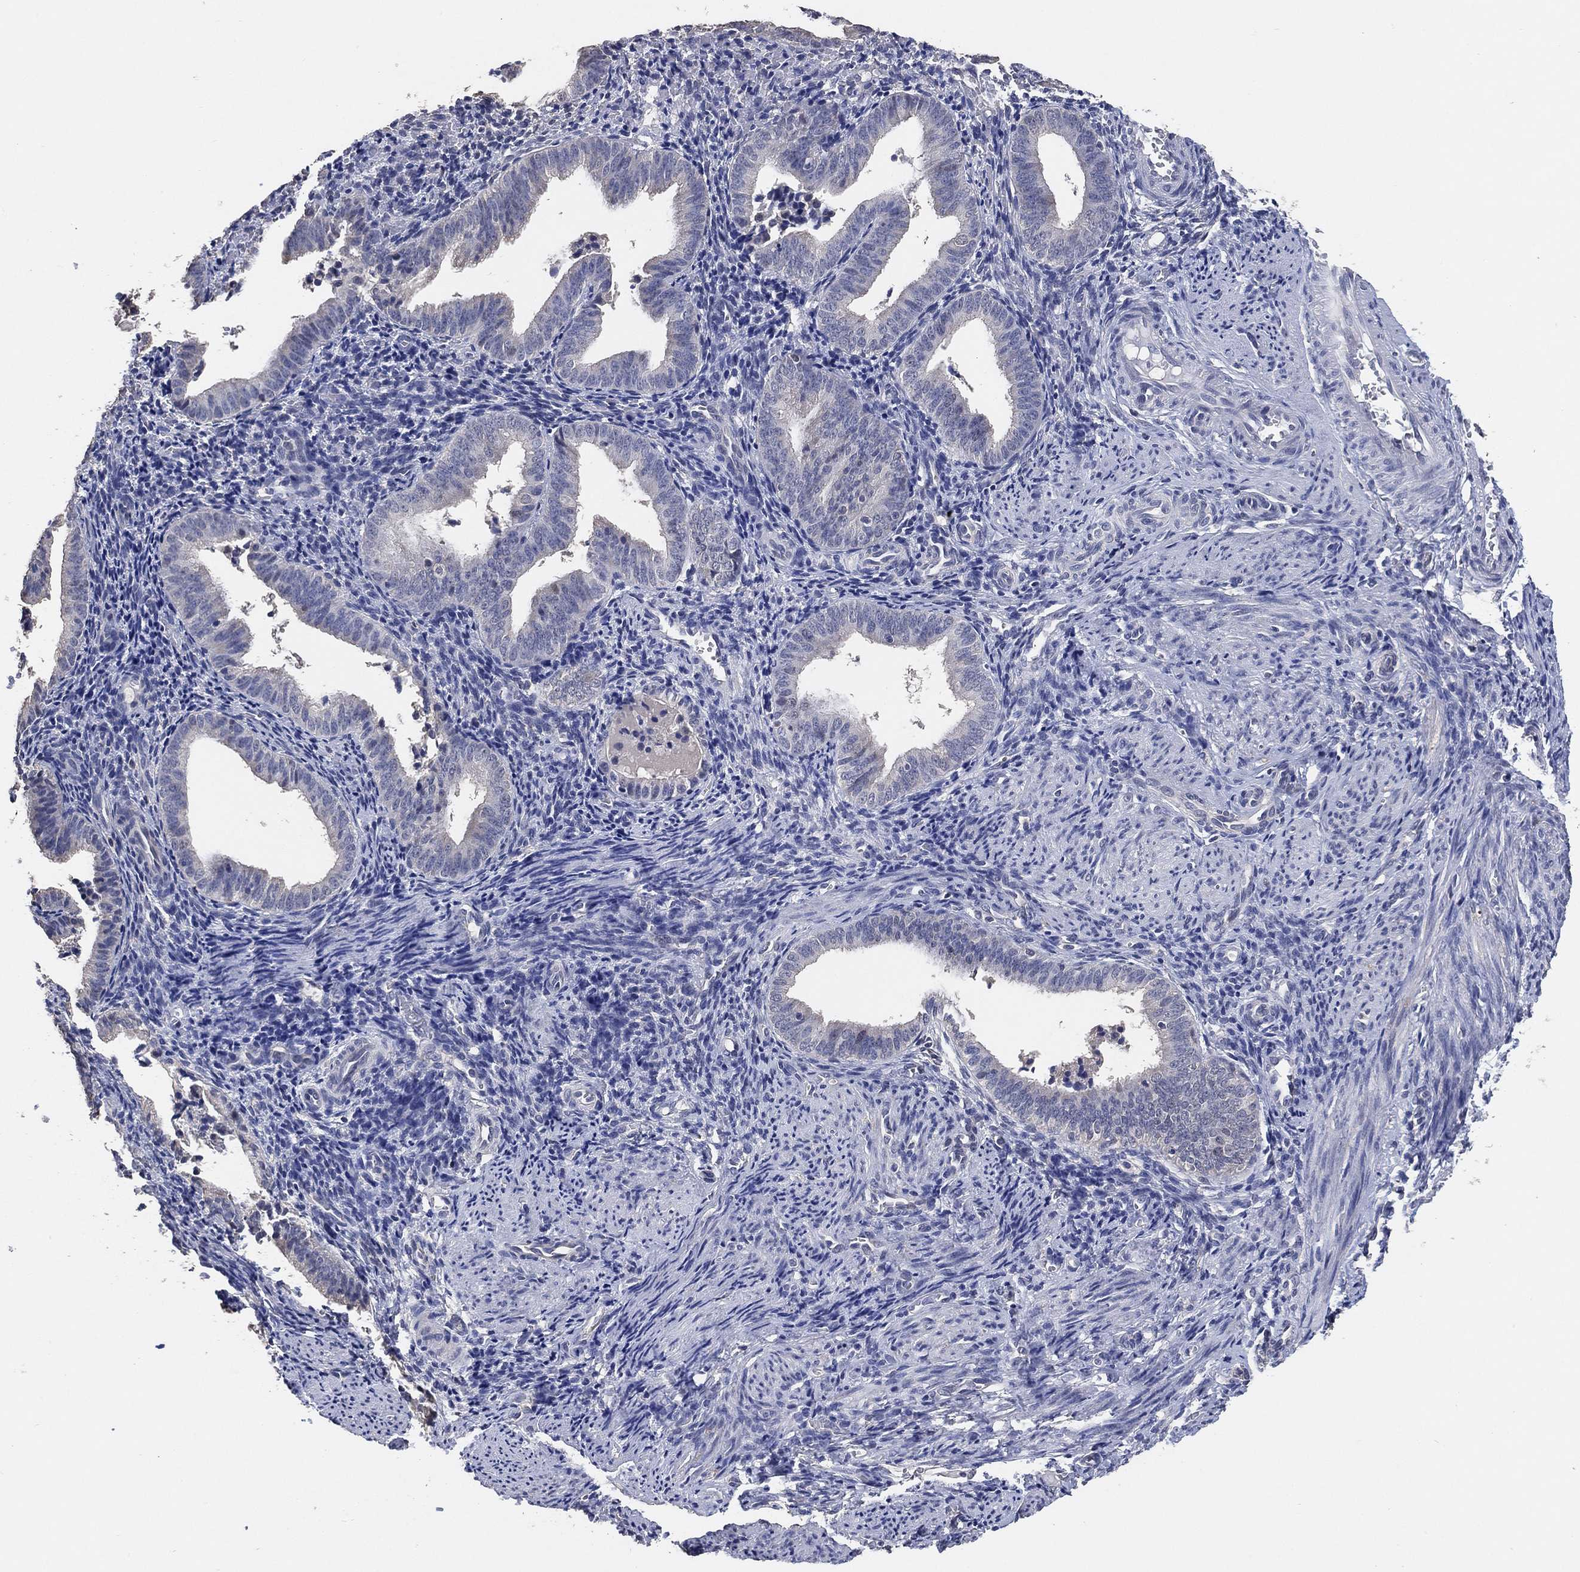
{"staining": {"intensity": "negative", "quantity": "none", "location": "none"}, "tissue": "endometrium", "cell_type": "Cells in endometrial stroma", "image_type": "normal", "snomed": [{"axis": "morphology", "description": "Normal tissue, NOS"}, {"axis": "topography", "description": "Endometrium"}], "caption": "Immunohistochemical staining of benign human endometrium displays no significant expression in cells in endometrial stroma. (Stains: DAB immunohistochemistry with hematoxylin counter stain, Microscopy: brightfield microscopy at high magnification).", "gene": "KLK5", "patient": {"sex": "female", "age": 42}}